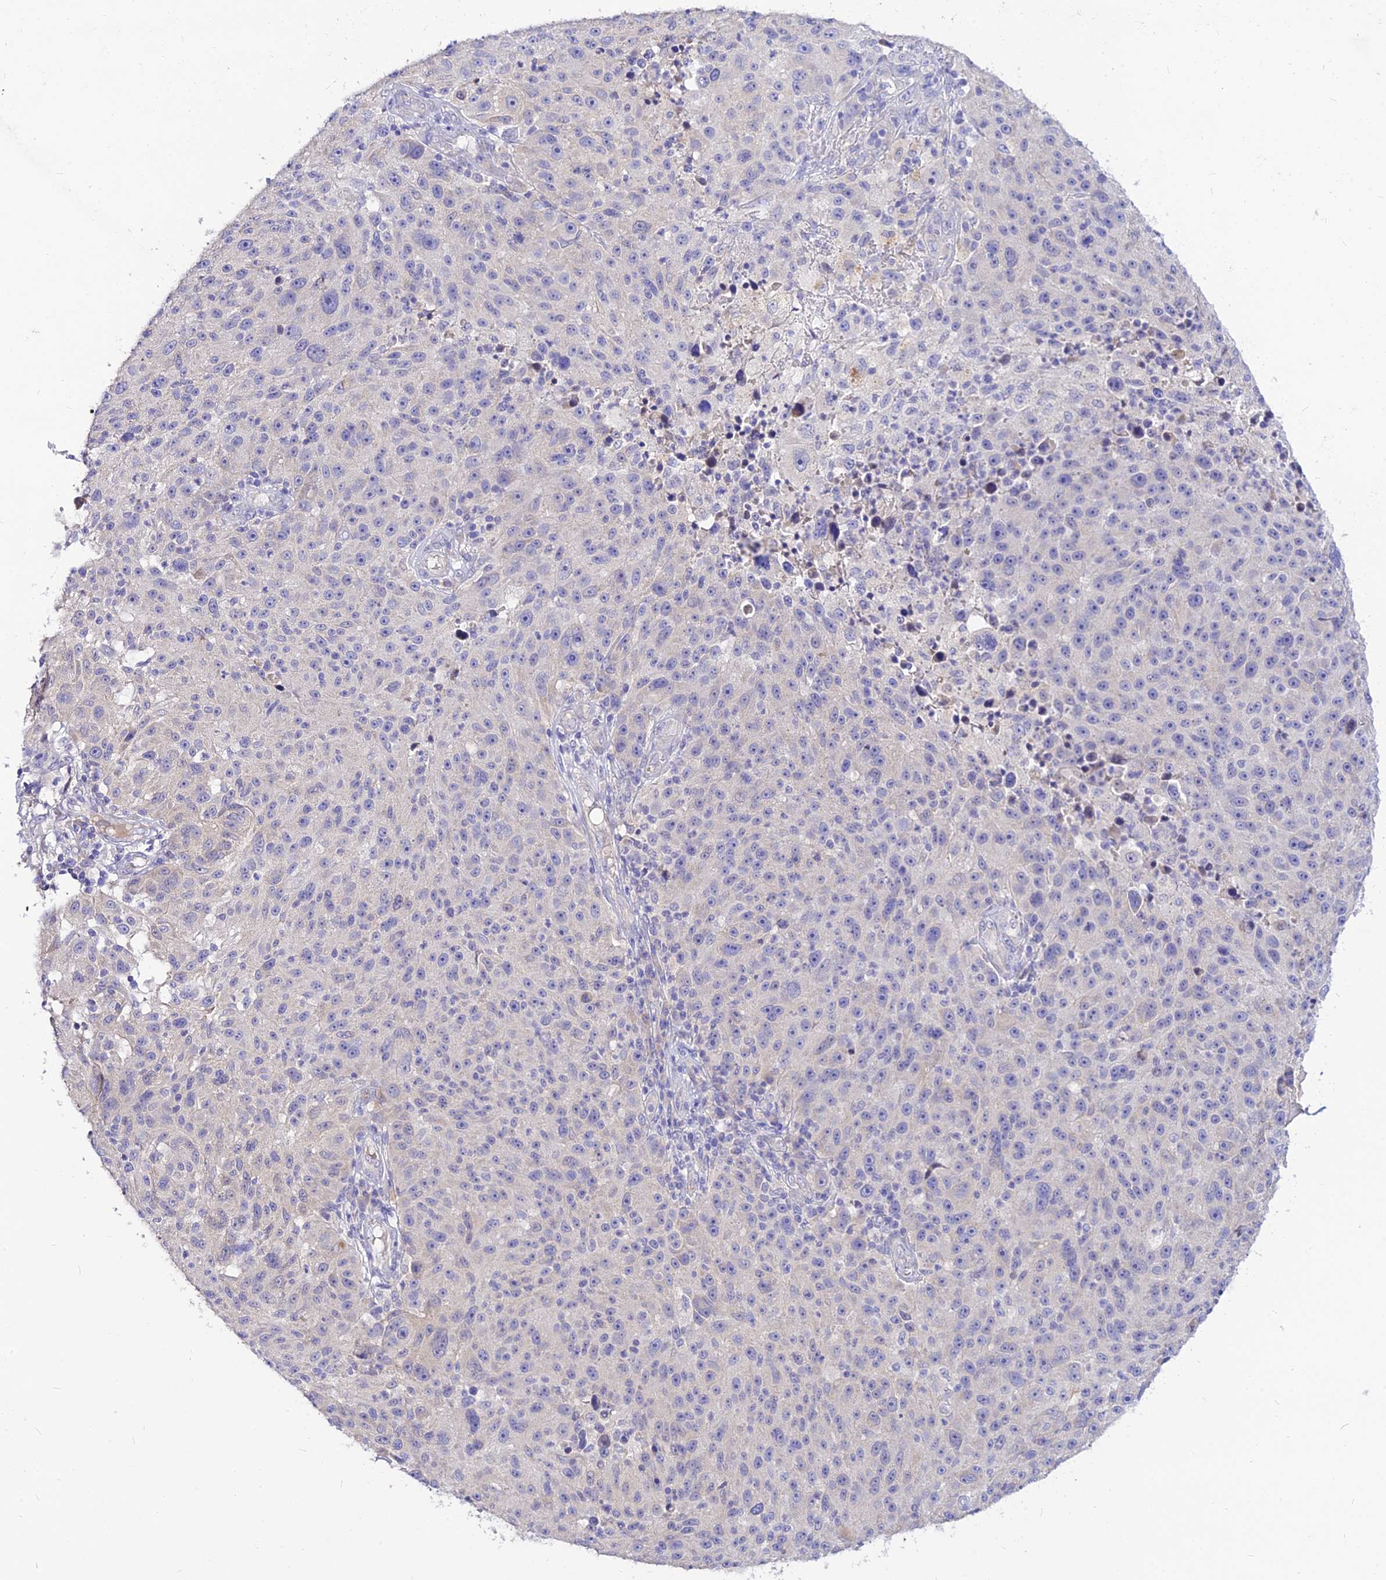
{"staining": {"intensity": "negative", "quantity": "none", "location": "none"}, "tissue": "melanoma", "cell_type": "Tumor cells", "image_type": "cancer", "snomed": [{"axis": "morphology", "description": "Malignant melanoma, NOS"}, {"axis": "topography", "description": "Skin"}], "caption": "Tumor cells are negative for brown protein staining in malignant melanoma. (Brightfield microscopy of DAB (3,3'-diaminobenzidine) immunohistochemistry at high magnification).", "gene": "CZIB", "patient": {"sex": "male", "age": 53}}